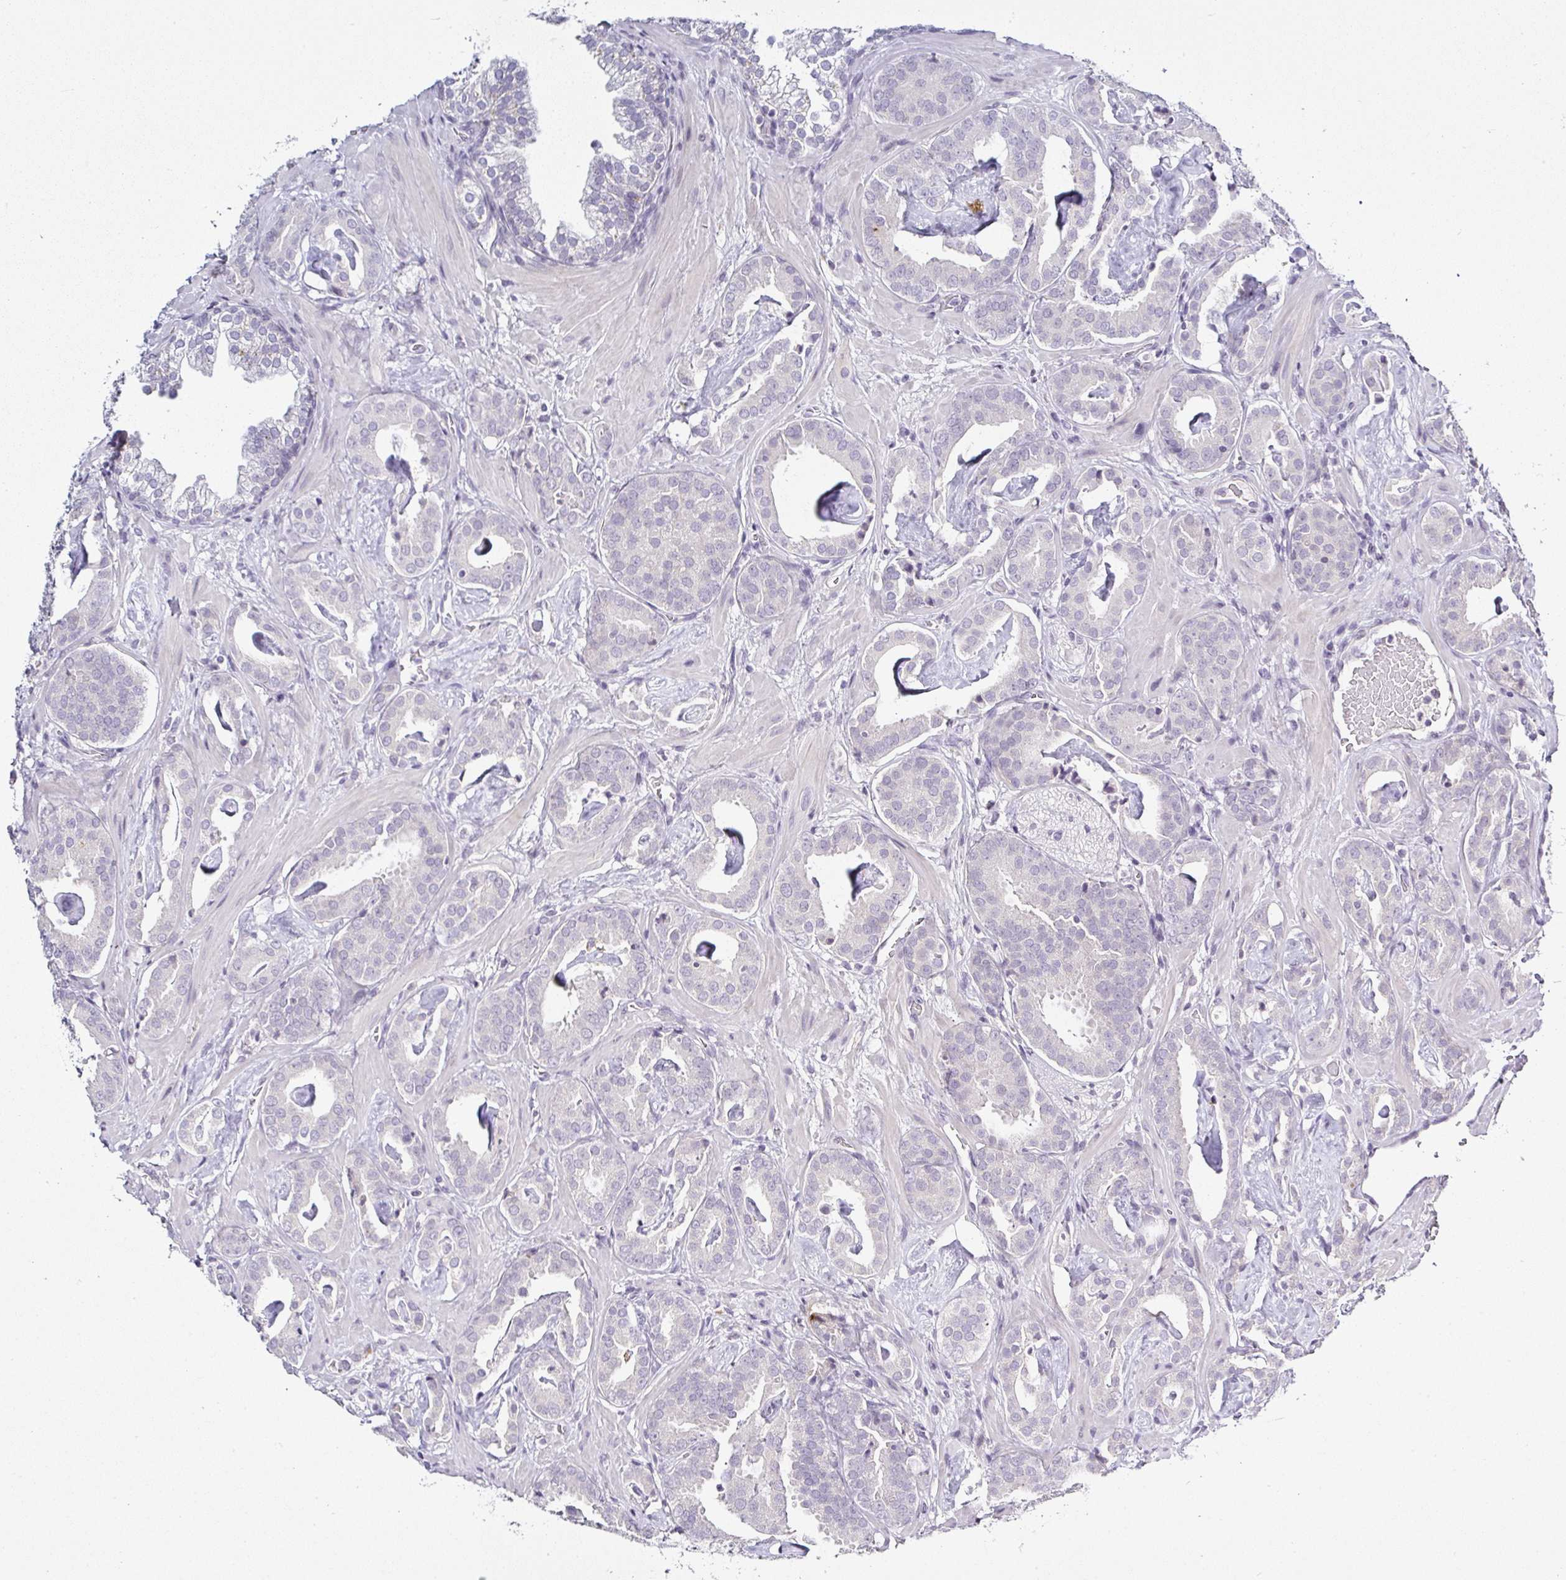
{"staining": {"intensity": "negative", "quantity": "none", "location": "none"}, "tissue": "prostate cancer", "cell_type": "Tumor cells", "image_type": "cancer", "snomed": [{"axis": "morphology", "description": "Adenocarcinoma, Low grade"}, {"axis": "topography", "description": "Prostate"}], "caption": "Tumor cells are negative for protein expression in human adenocarcinoma (low-grade) (prostate).", "gene": "SERPINB3", "patient": {"sex": "male", "age": 62}}